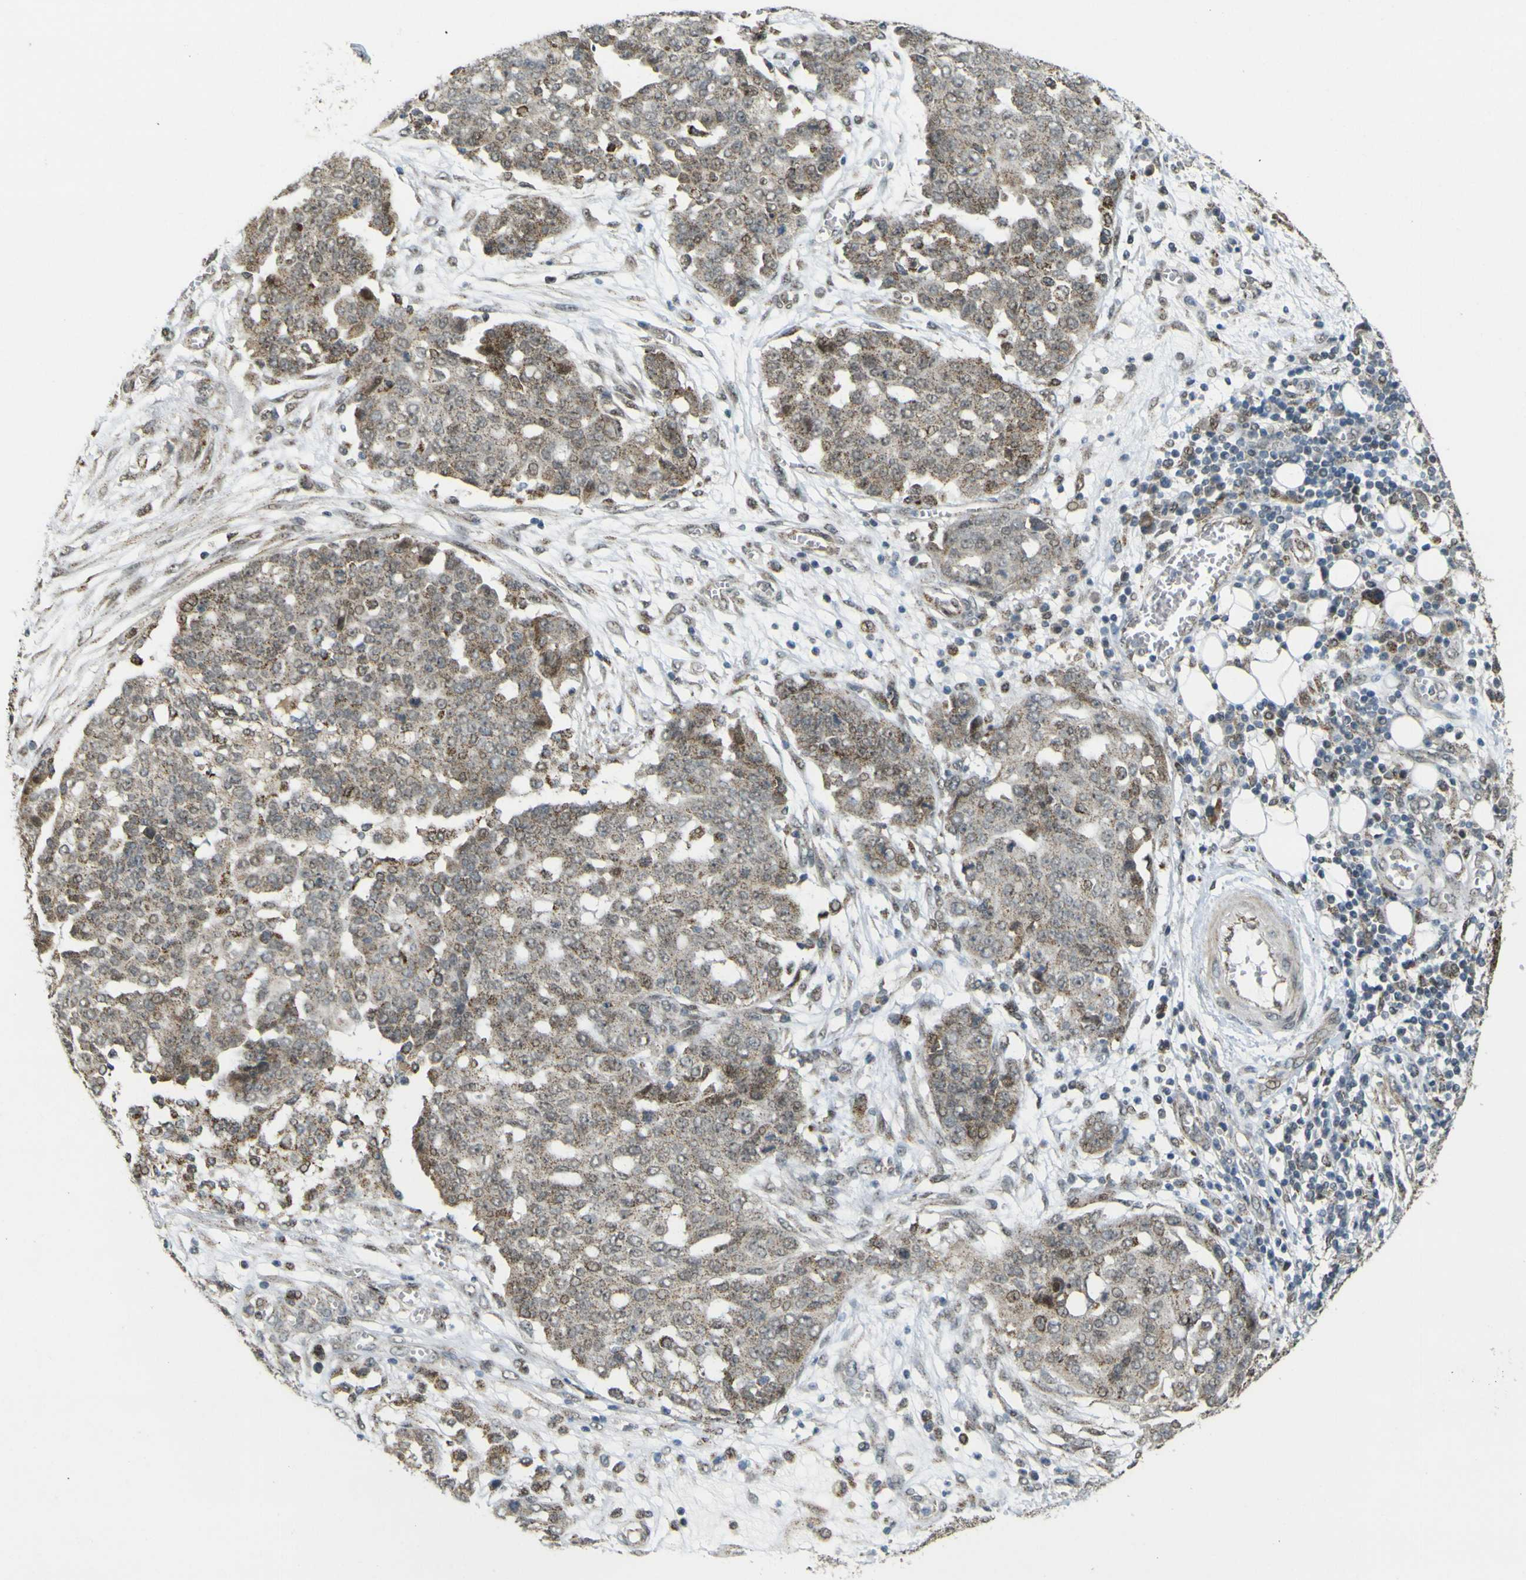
{"staining": {"intensity": "moderate", "quantity": ">75%", "location": "cytoplasmic/membranous"}, "tissue": "ovarian cancer", "cell_type": "Tumor cells", "image_type": "cancer", "snomed": [{"axis": "morphology", "description": "Cystadenocarcinoma, serous, NOS"}, {"axis": "topography", "description": "Soft tissue"}, {"axis": "topography", "description": "Ovary"}], "caption": "IHC image of neoplastic tissue: ovarian serous cystadenocarcinoma stained using immunohistochemistry reveals medium levels of moderate protein expression localized specifically in the cytoplasmic/membranous of tumor cells, appearing as a cytoplasmic/membranous brown color.", "gene": "ACBD5", "patient": {"sex": "female", "age": 57}}